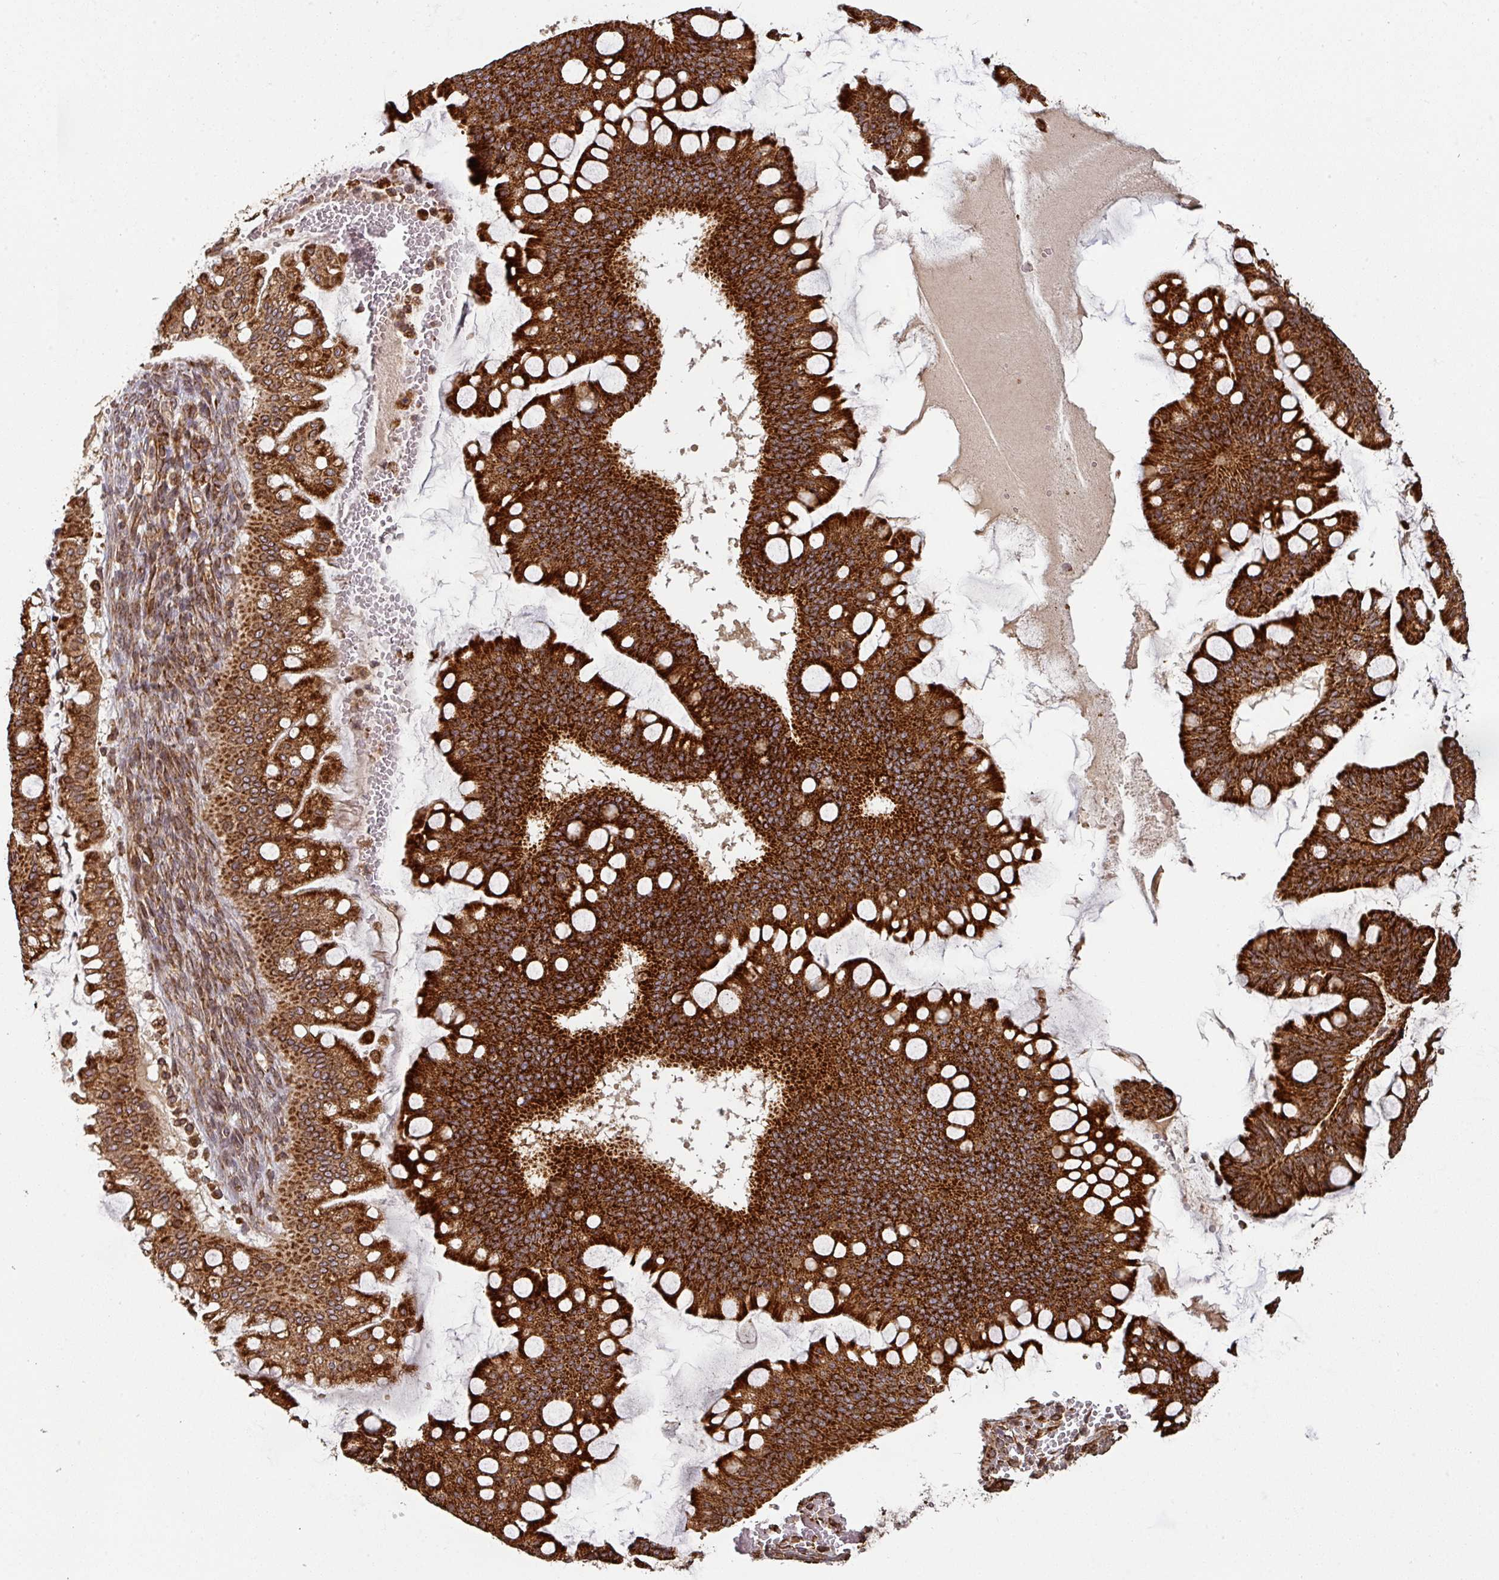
{"staining": {"intensity": "strong", "quantity": ">75%", "location": "cytoplasmic/membranous"}, "tissue": "ovarian cancer", "cell_type": "Tumor cells", "image_type": "cancer", "snomed": [{"axis": "morphology", "description": "Cystadenocarcinoma, mucinous, NOS"}, {"axis": "topography", "description": "Ovary"}], "caption": "Ovarian cancer (mucinous cystadenocarcinoma) tissue exhibits strong cytoplasmic/membranous positivity in approximately >75% of tumor cells, visualized by immunohistochemistry. (IHC, brightfield microscopy, high magnification).", "gene": "TRAP1", "patient": {"sex": "female", "age": 73}}